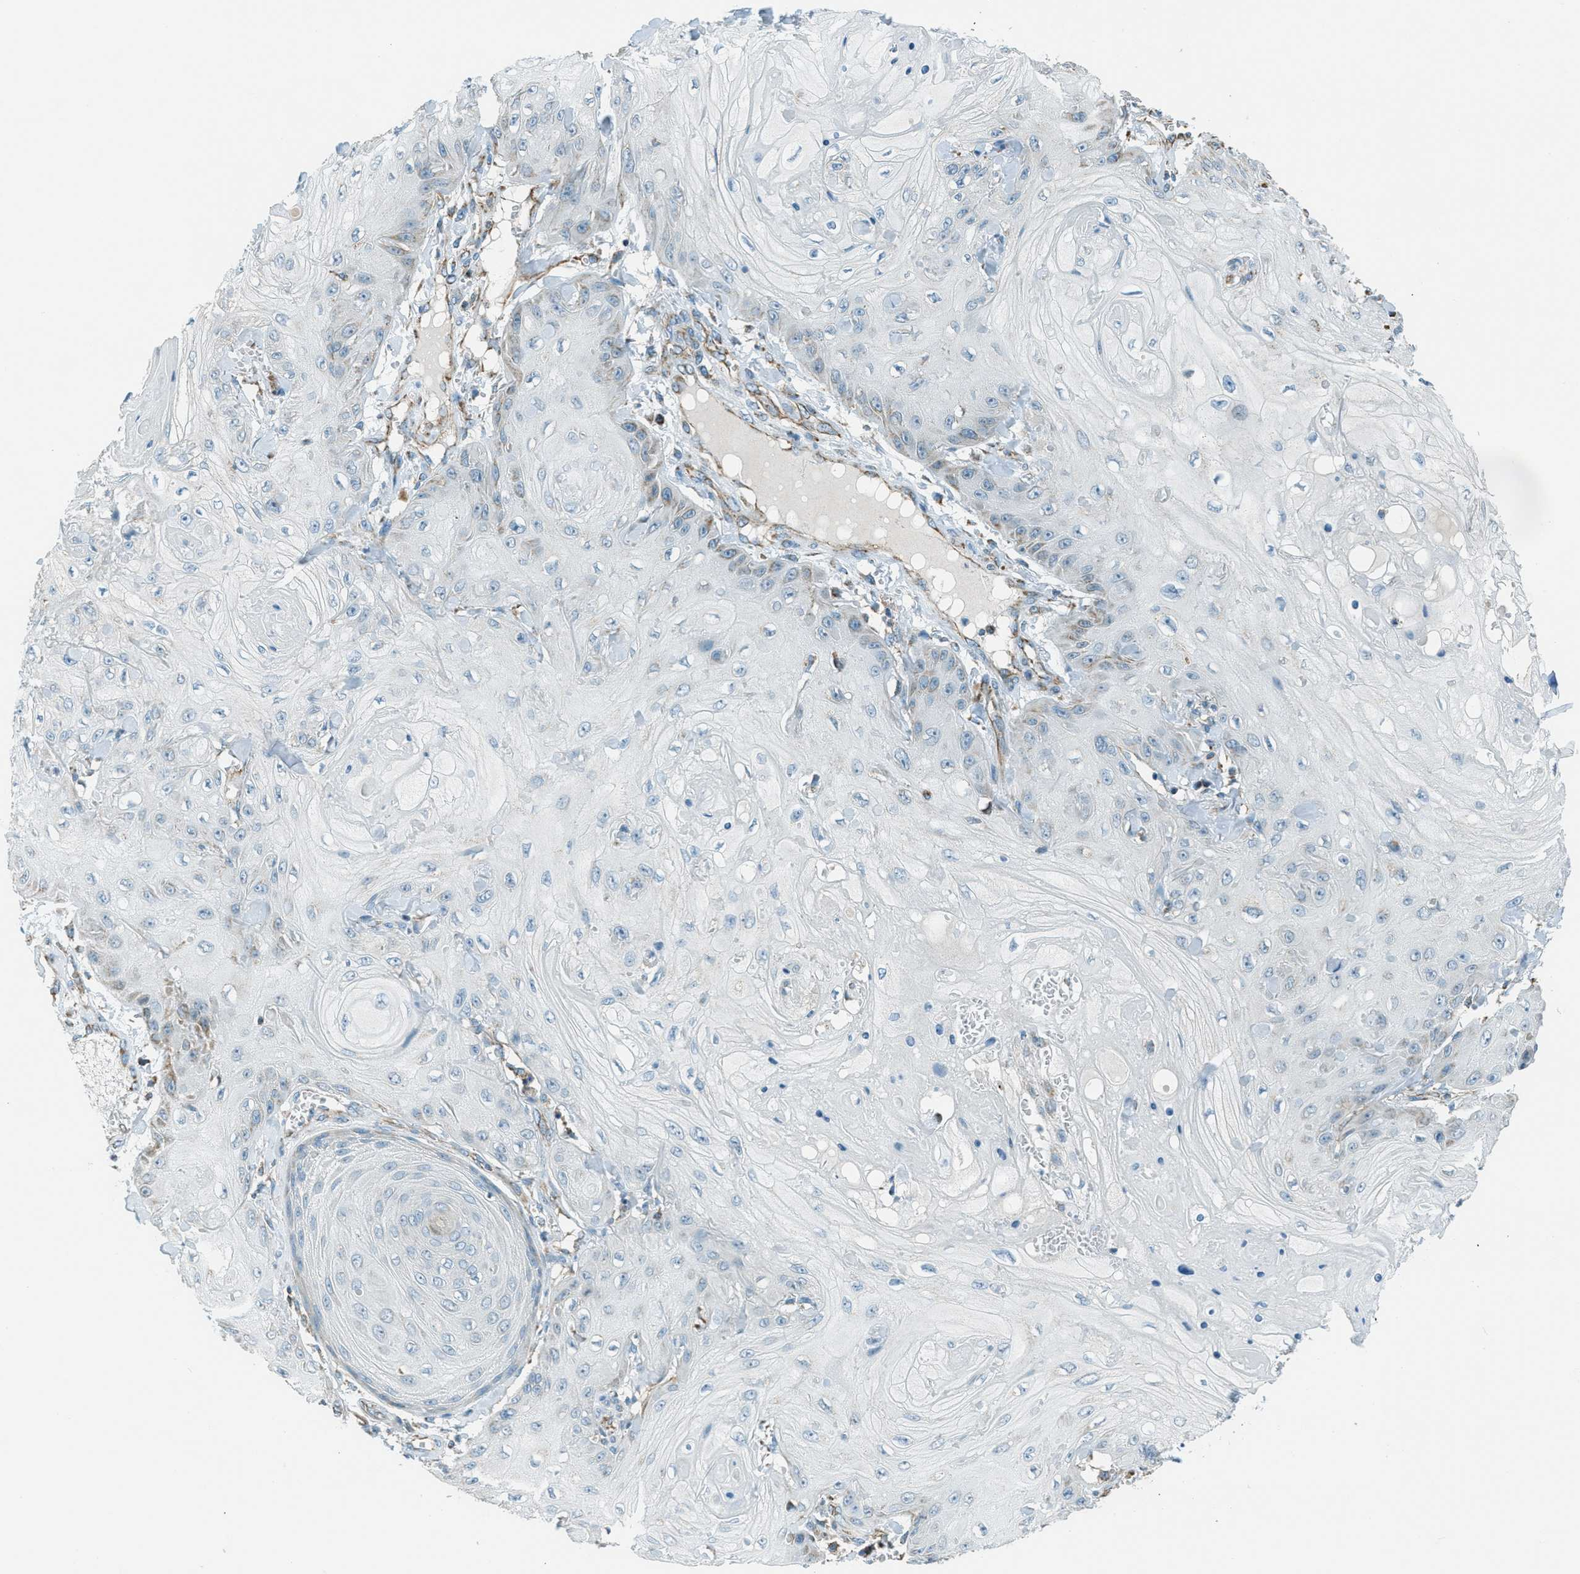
{"staining": {"intensity": "moderate", "quantity": "25%-75%", "location": "cytoplasmic/membranous"}, "tissue": "skin cancer", "cell_type": "Tumor cells", "image_type": "cancer", "snomed": [{"axis": "morphology", "description": "Squamous cell carcinoma, NOS"}, {"axis": "topography", "description": "Skin"}], "caption": "DAB immunohistochemical staining of skin squamous cell carcinoma reveals moderate cytoplasmic/membranous protein staining in approximately 25%-75% of tumor cells. (Stains: DAB (3,3'-diaminobenzidine) in brown, nuclei in blue, Microscopy: brightfield microscopy at high magnification).", "gene": "CHST15", "patient": {"sex": "male", "age": 74}}